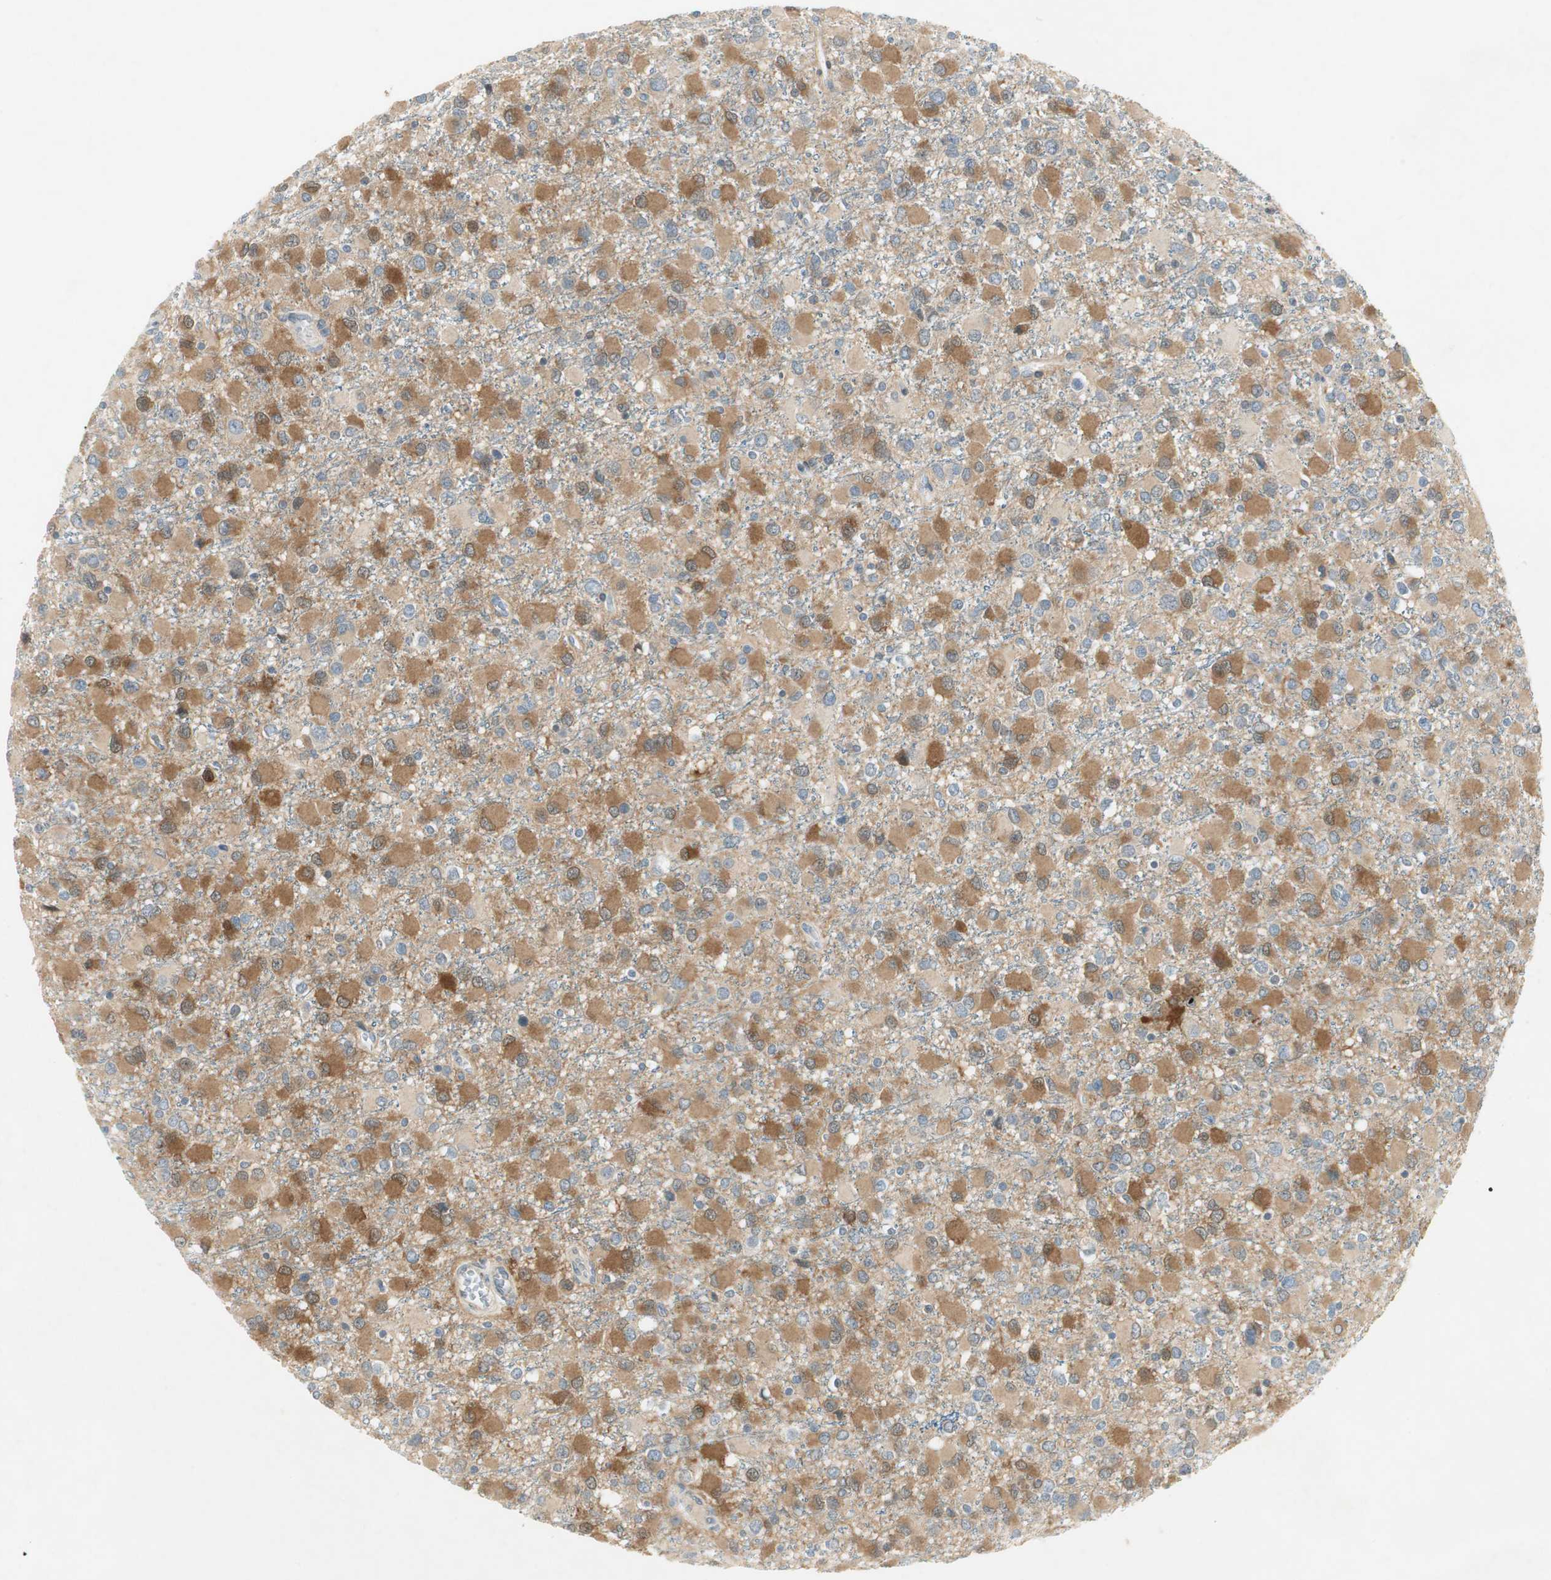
{"staining": {"intensity": "strong", "quantity": "25%-75%", "location": "cytoplasmic/membranous"}, "tissue": "glioma", "cell_type": "Tumor cells", "image_type": "cancer", "snomed": [{"axis": "morphology", "description": "Glioma, malignant, Low grade"}, {"axis": "topography", "description": "Brain"}], "caption": "IHC (DAB (3,3'-diaminobenzidine)) staining of human malignant low-grade glioma shows strong cytoplasmic/membranous protein expression in about 25%-75% of tumor cells.", "gene": "STON1-GTF2A1L", "patient": {"sex": "male", "age": 42}}